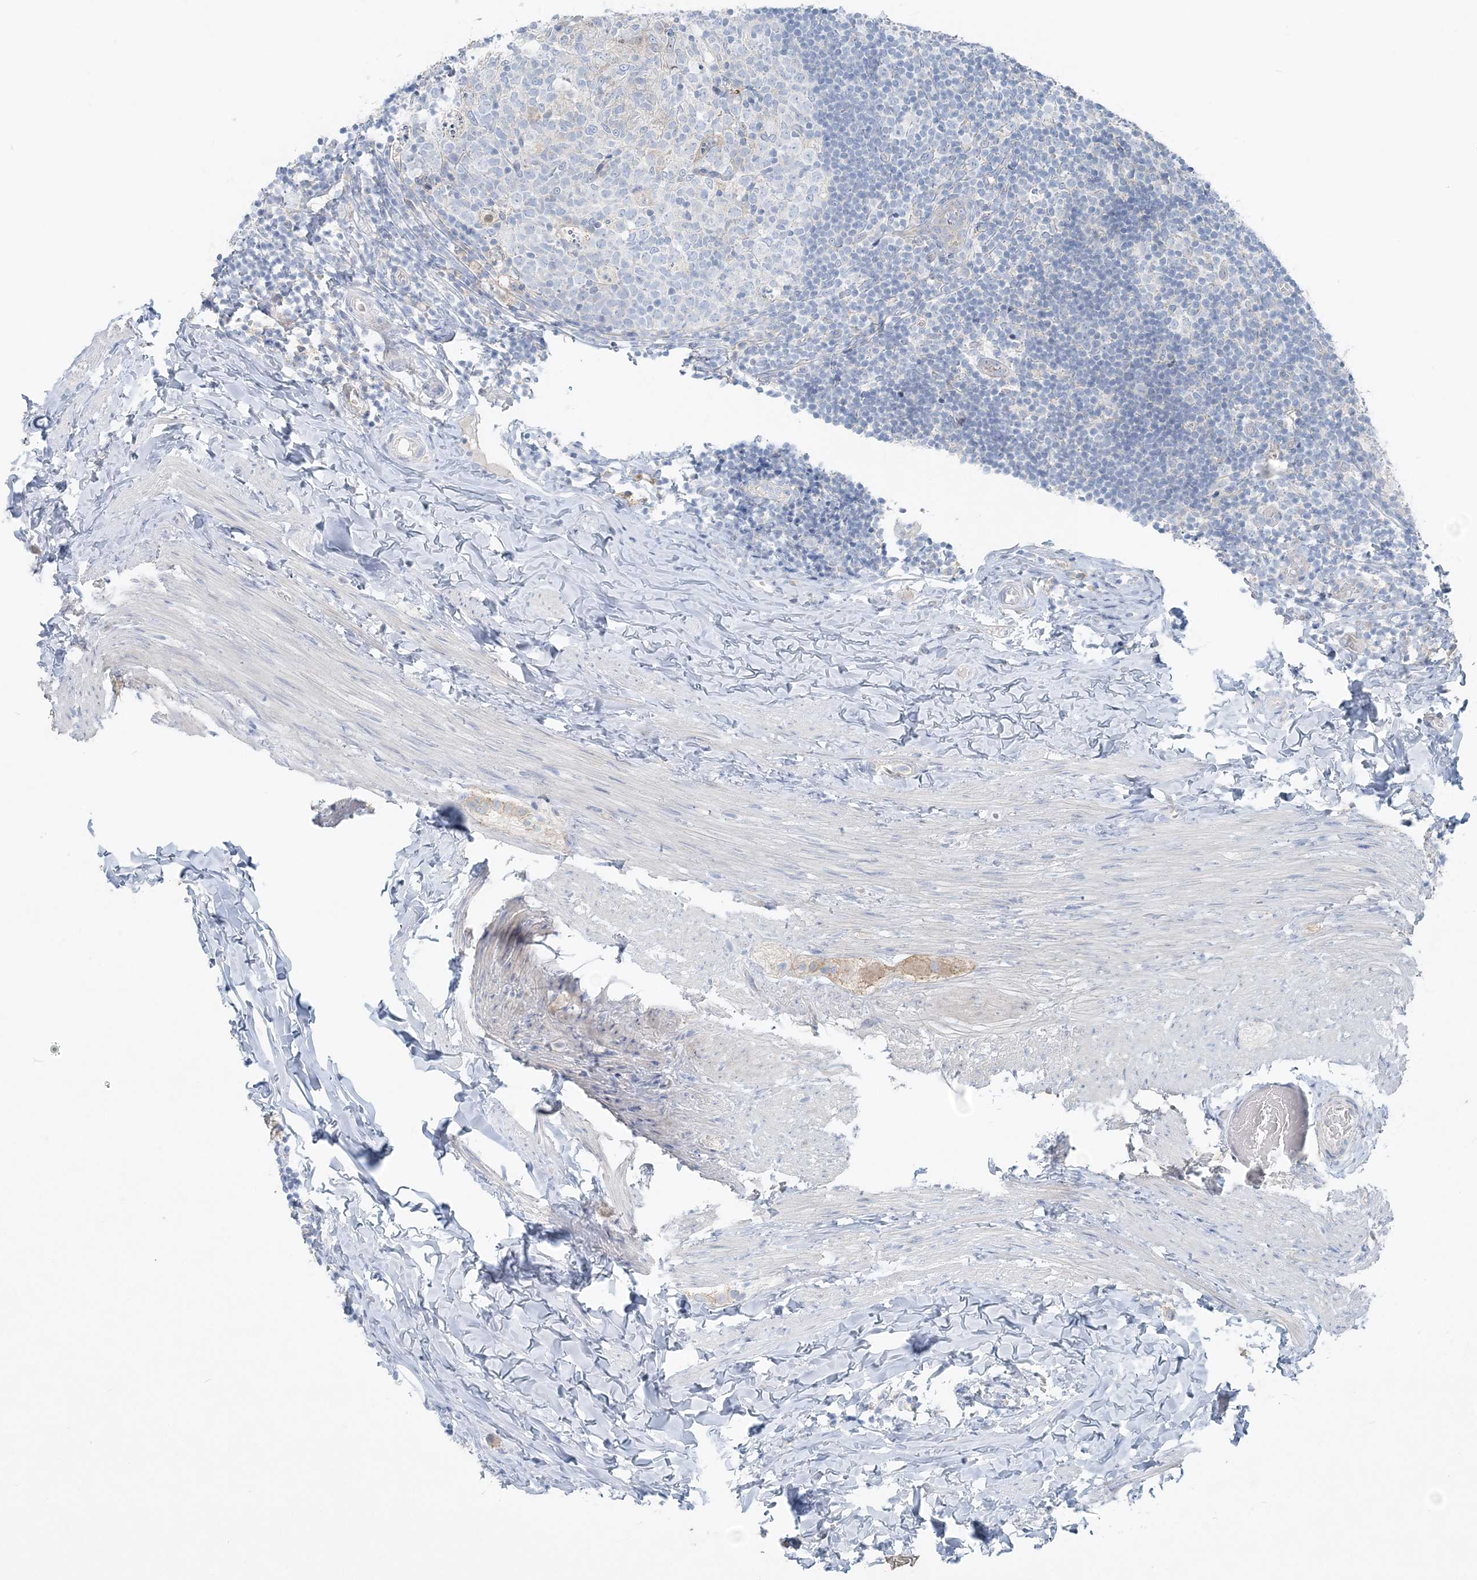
{"staining": {"intensity": "negative", "quantity": "none", "location": "none"}, "tissue": "appendix", "cell_type": "Glandular cells", "image_type": "normal", "snomed": [{"axis": "morphology", "description": "Normal tissue, NOS"}, {"axis": "topography", "description": "Appendix"}], "caption": "High power microscopy histopathology image of an IHC histopathology image of benign appendix, revealing no significant staining in glandular cells. Brightfield microscopy of IHC stained with DAB (3,3'-diaminobenzidine) (brown) and hematoxylin (blue), captured at high magnification.", "gene": "ATP11A", "patient": {"sex": "male", "age": 8}}